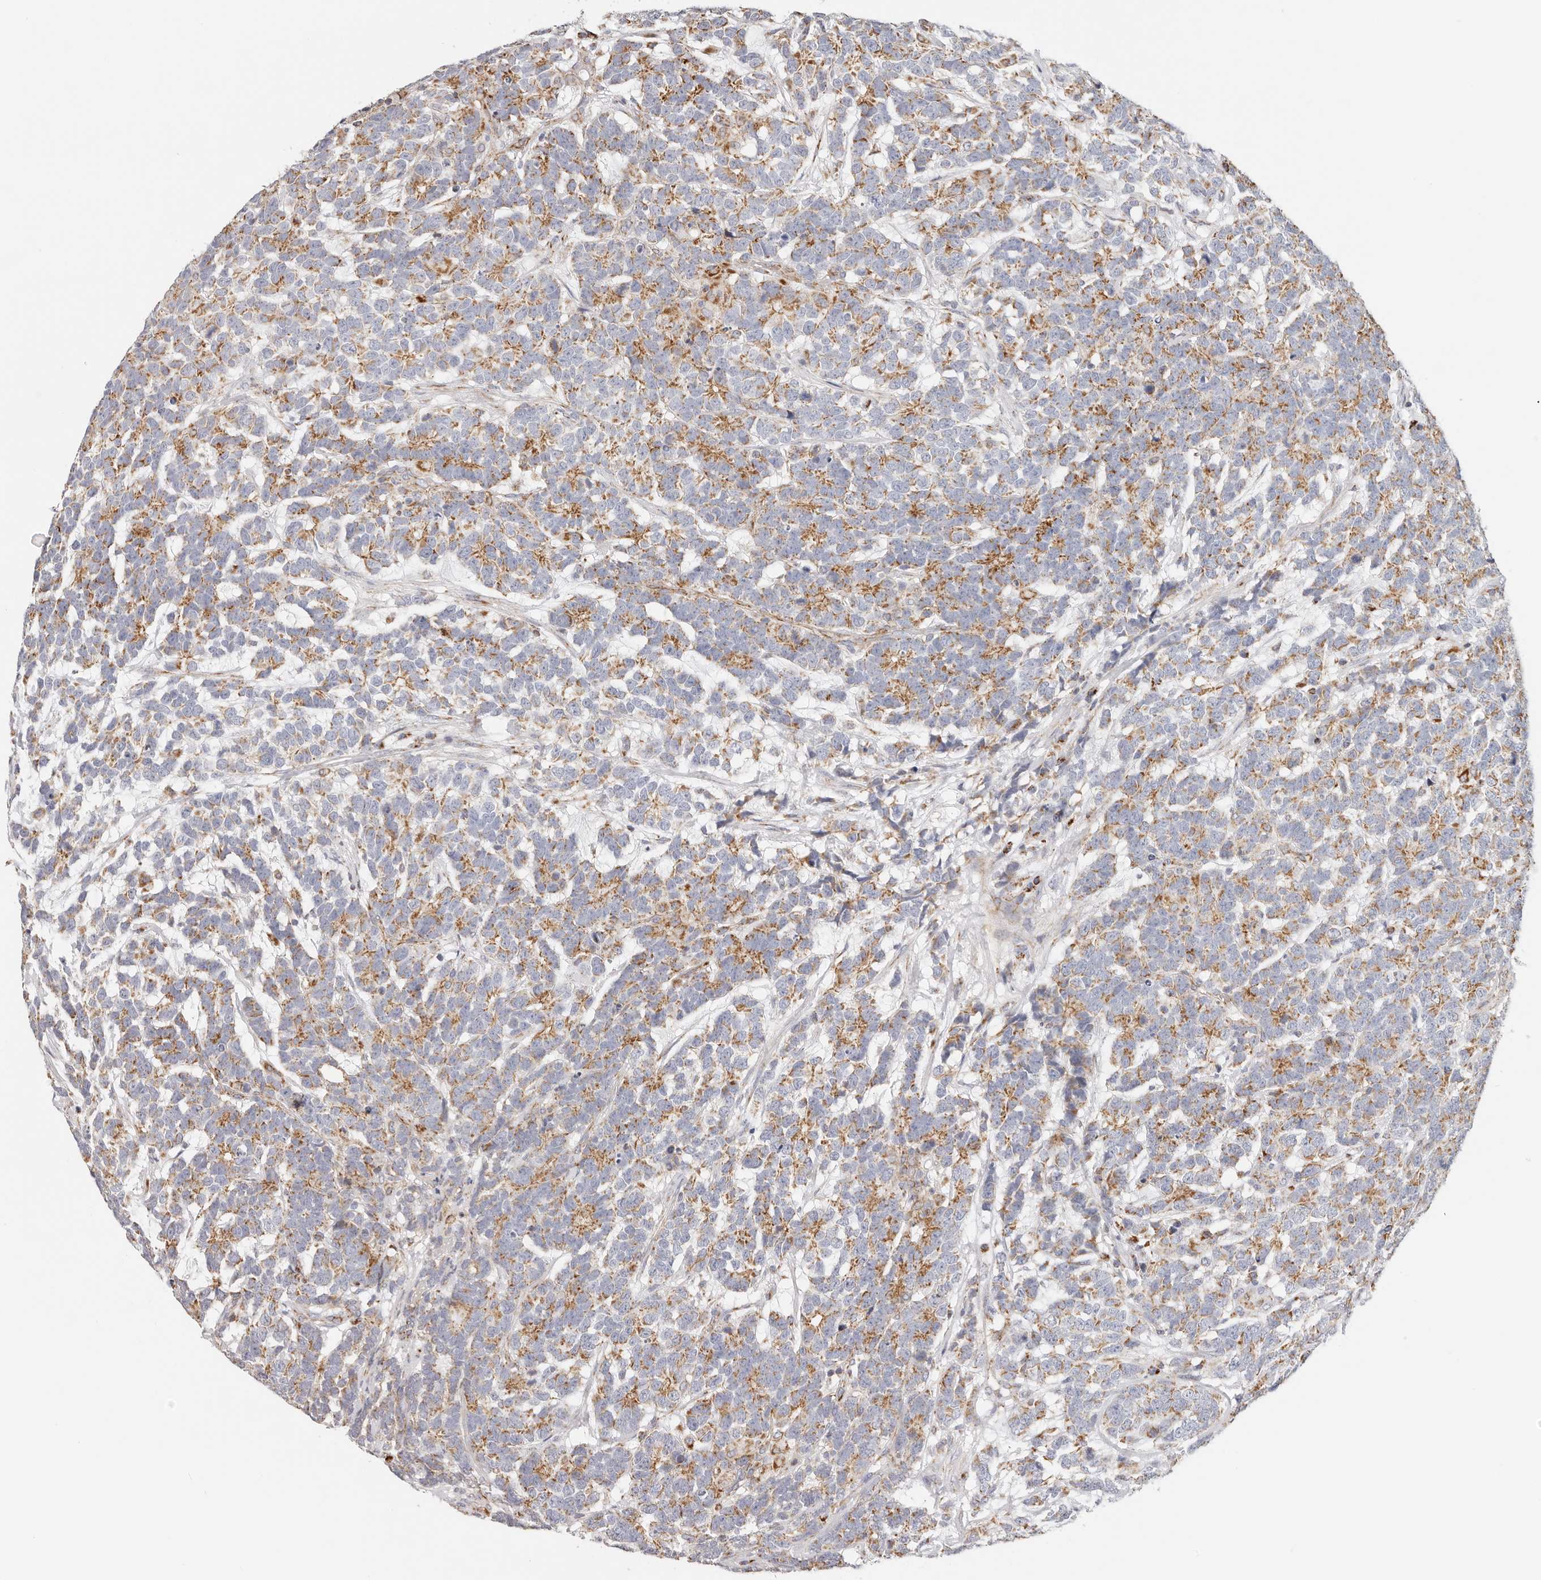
{"staining": {"intensity": "moderate", "quantity": "25%-75%", "location": "cytoplasmic/membranous"}, "tissue": "testis cancer", "cell_type": "Tumor cells", "image_type": "cancer", "snomed": [{"axis": "morphology", "description": "Carcinoma, Embryonal, NOS"}, {"axis": "topography", "description": "Testis"}], "caption": "The image exhibits staining of testis cancer, revealing moderate cytoplasmic/membranous protein positivity (brown color) within tumor cells.", "gene": "AFDN", "patient": {"sex": "male", "age": 26}}